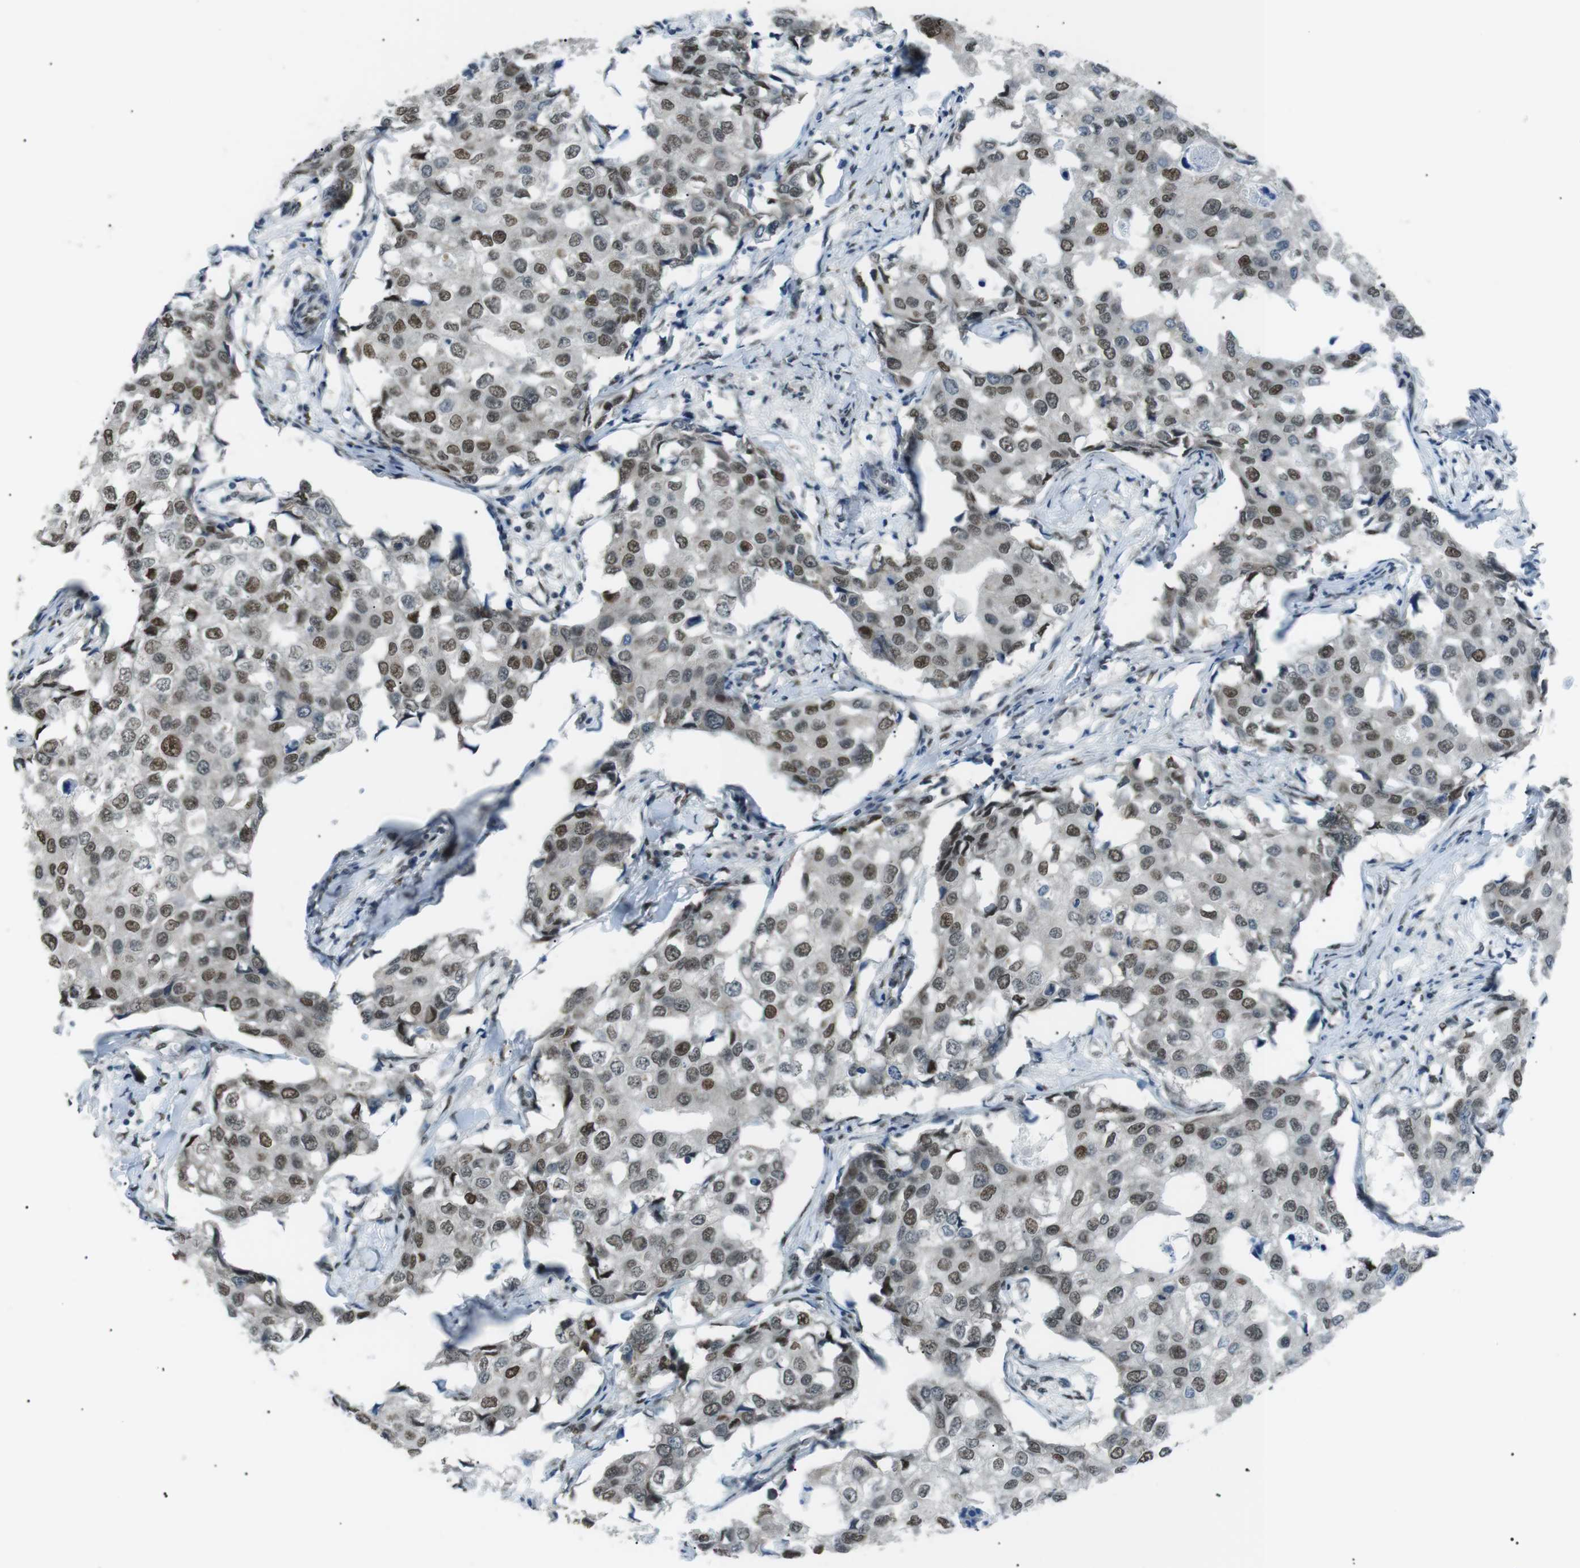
{"staining": {"intensity": "moderate", "quantity": "25%-75%", "location": "nuclear"}, "tissue": "breast cancer", "cell_type": "Tumor cells", "image_type": "cancer", "snomed": [{"axis": "morphology", "description": "Duct carcinoma"}, {"axis": "topography", "description": "Breast"}], "caption": "Brown immunohistochemical staining in human infiltrating ductal carcinoma (breast) shows moderate nuclear expression in about 25%-75% of tumor cells.", "gene": "SRPK2", "patient": {"sex": "female", "age": 27}}